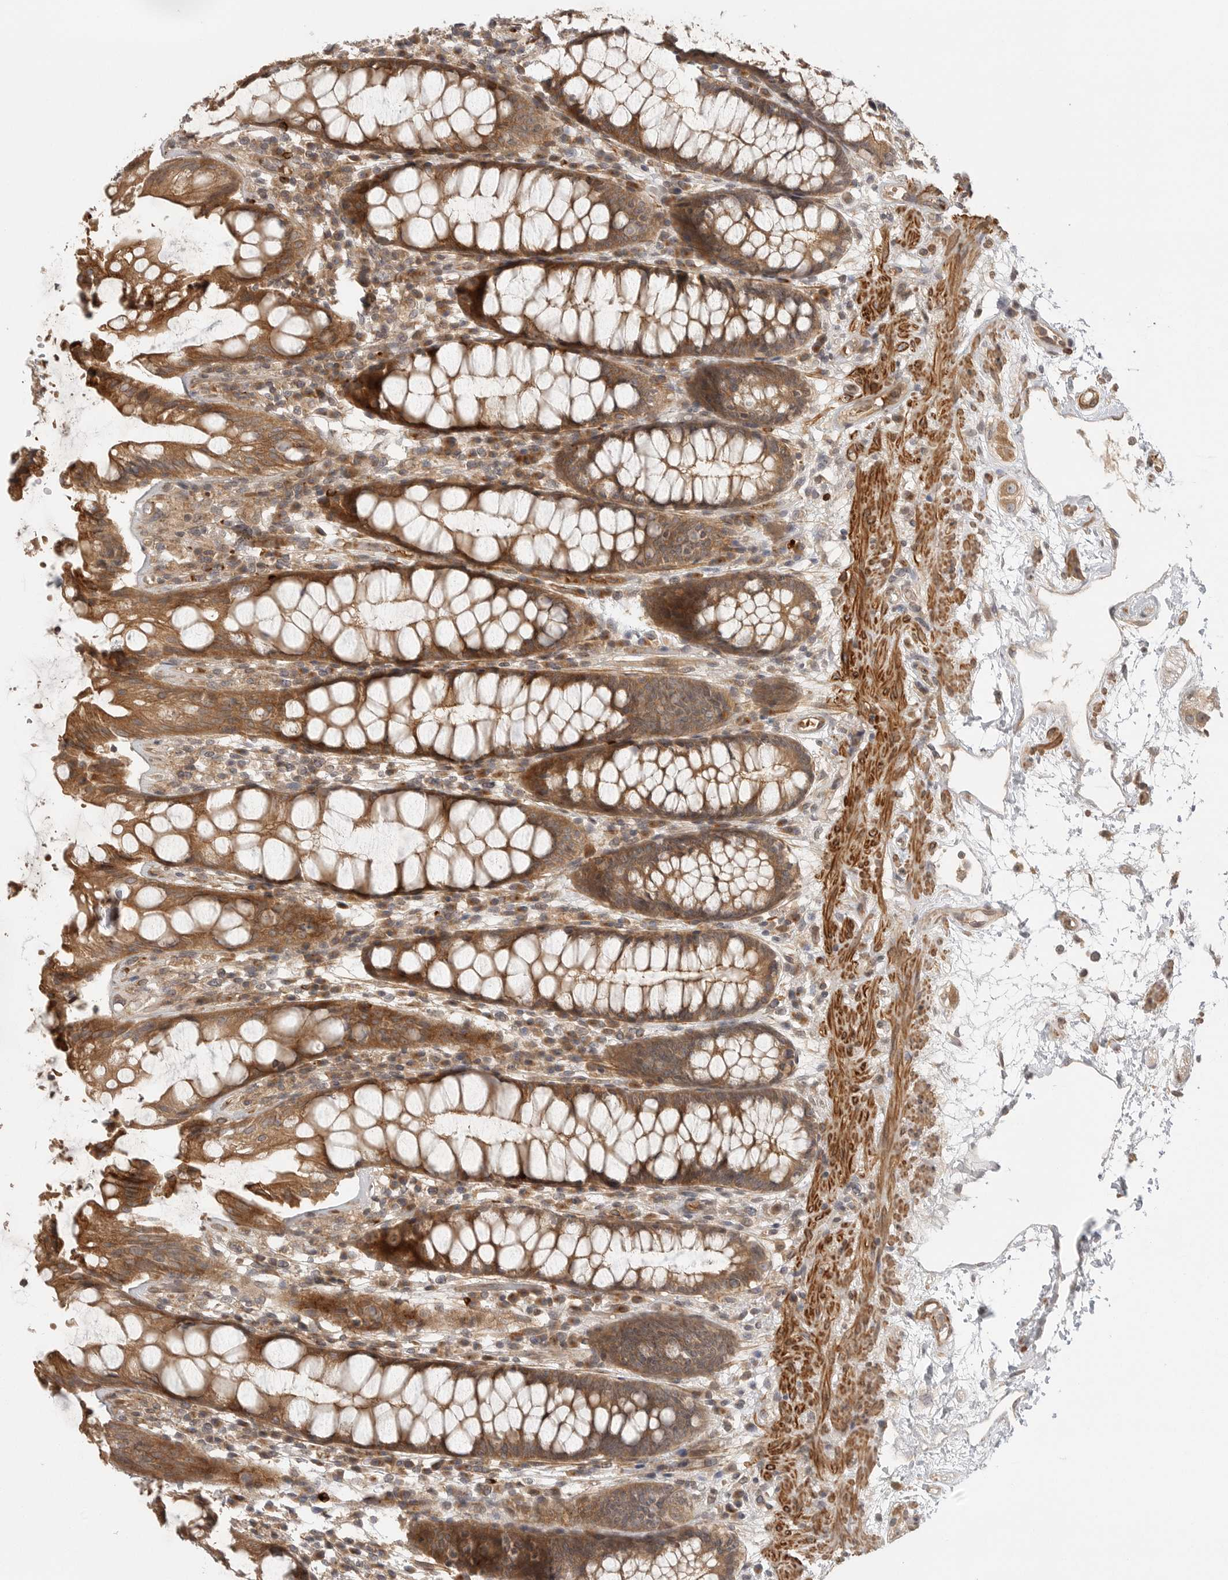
{"staining": {"intensity": "strong", "quantity": ">75%", "location": "cytoplasmic/membranous"}, "tissue": "rectum", "cell_type": "Glandular cells", "image_type": "normal", "snomed": [{"axis": "morphology", "description": "Normal tissue, NOS"}, {"axis": "topography", "description": "Rectum"}], "caption": "Strong cytoplasmic/membranous staining for a protein is identified in approximately >75% of glandular cells of unremarkable rectum using immunohistochemistry.", "gene": "CCPG1", "patient": {"sex": "male", "age": 64}}